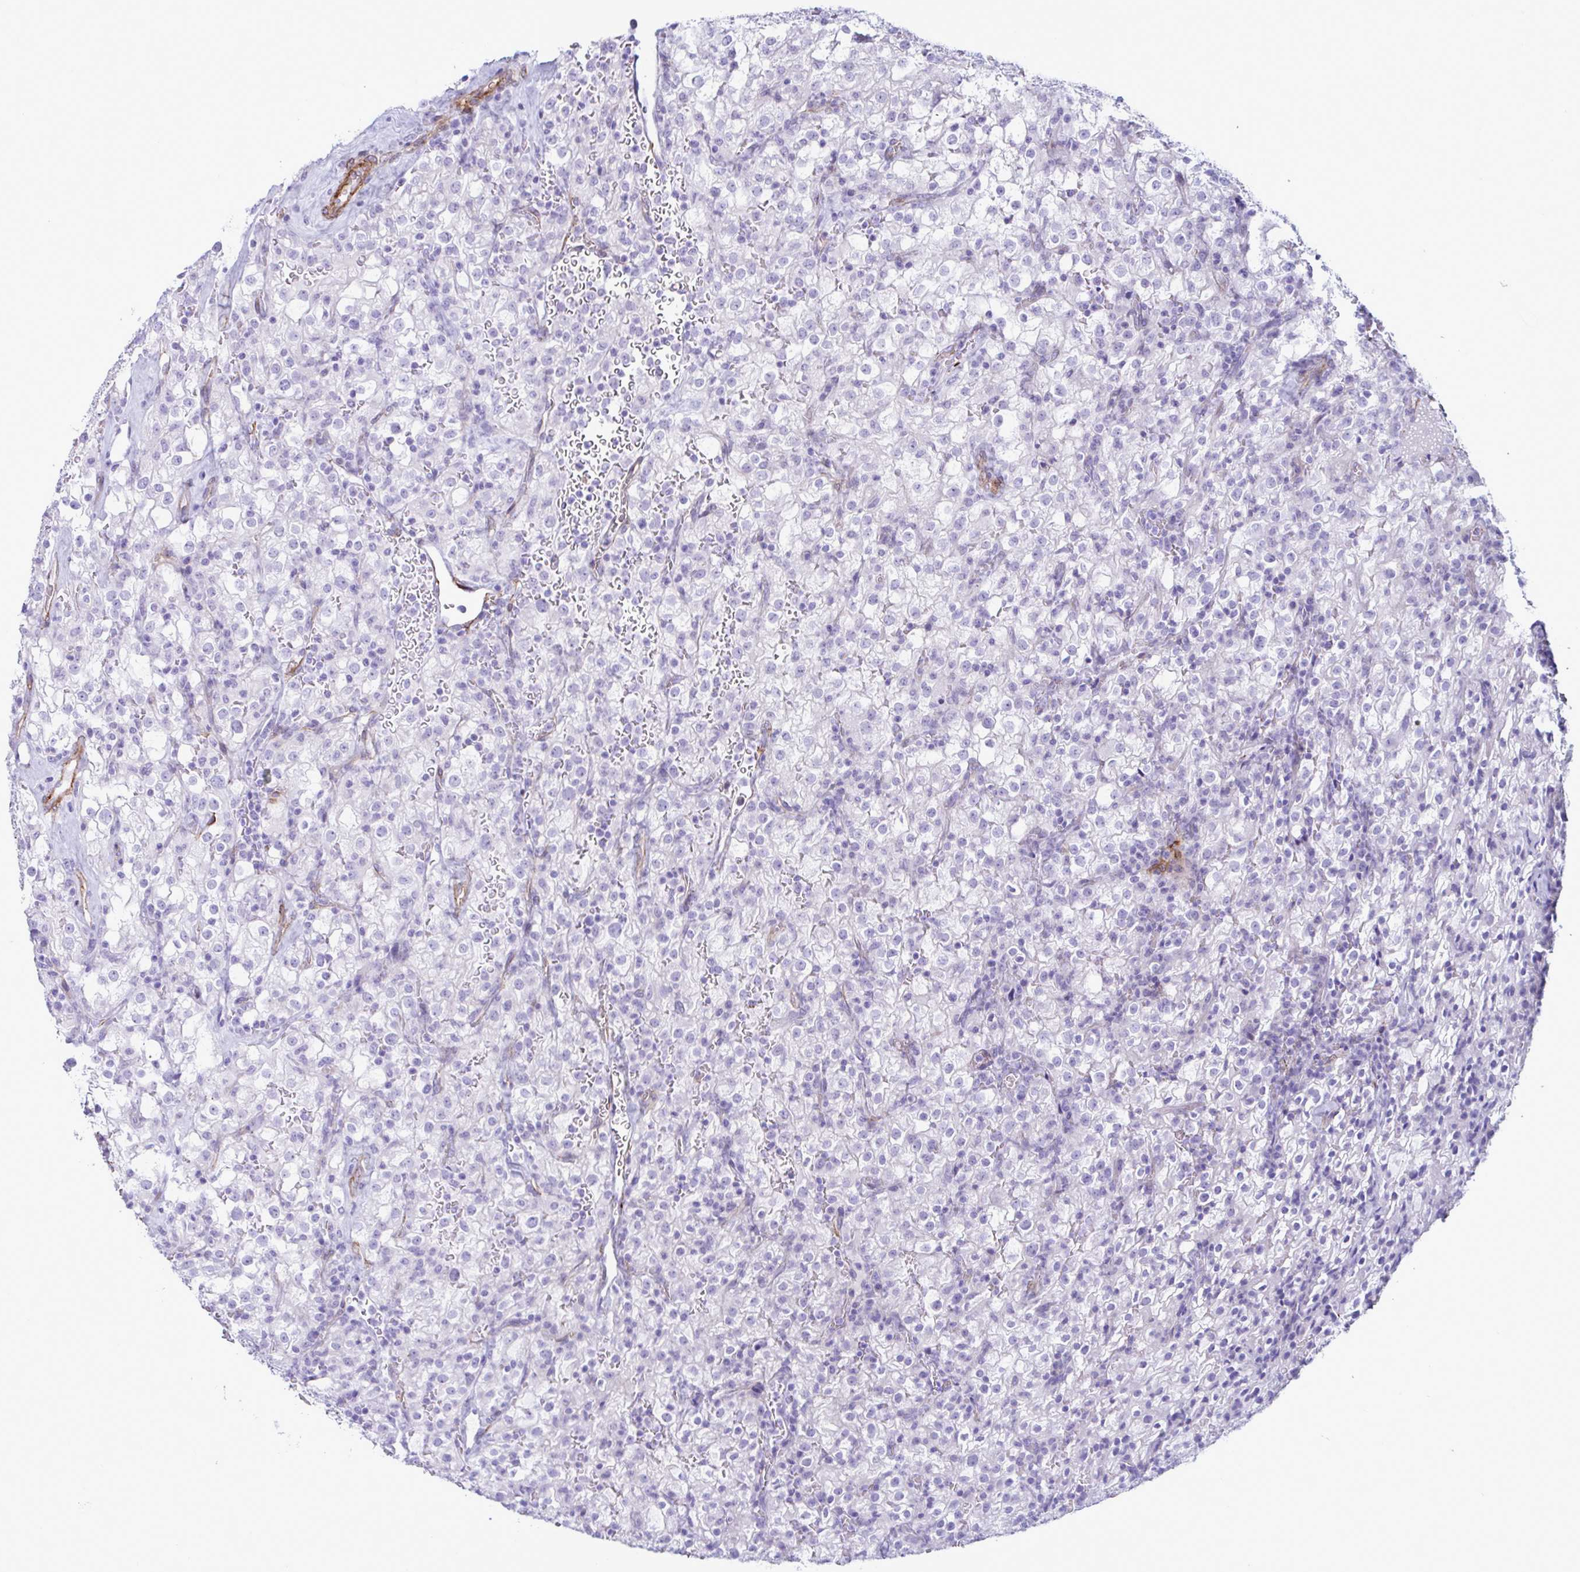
{"staining": {"intensity": "negative", "quantity": "none", "location": "none"}, "tissue": "renal cancer", "cell_type": "Tumor cells", "image_type": "cancer", "snomed": [{"axis": "morphology", "description": "Adenocarcinoma, NOS"}, {"axis": "topography", "description": "Kidney"}], "caption": "The histopathology image exhibits no staining of tumor cells in renal cancer.", "gene": "SYNPO2L", "patient": {"sex": "female", "age": 74}}